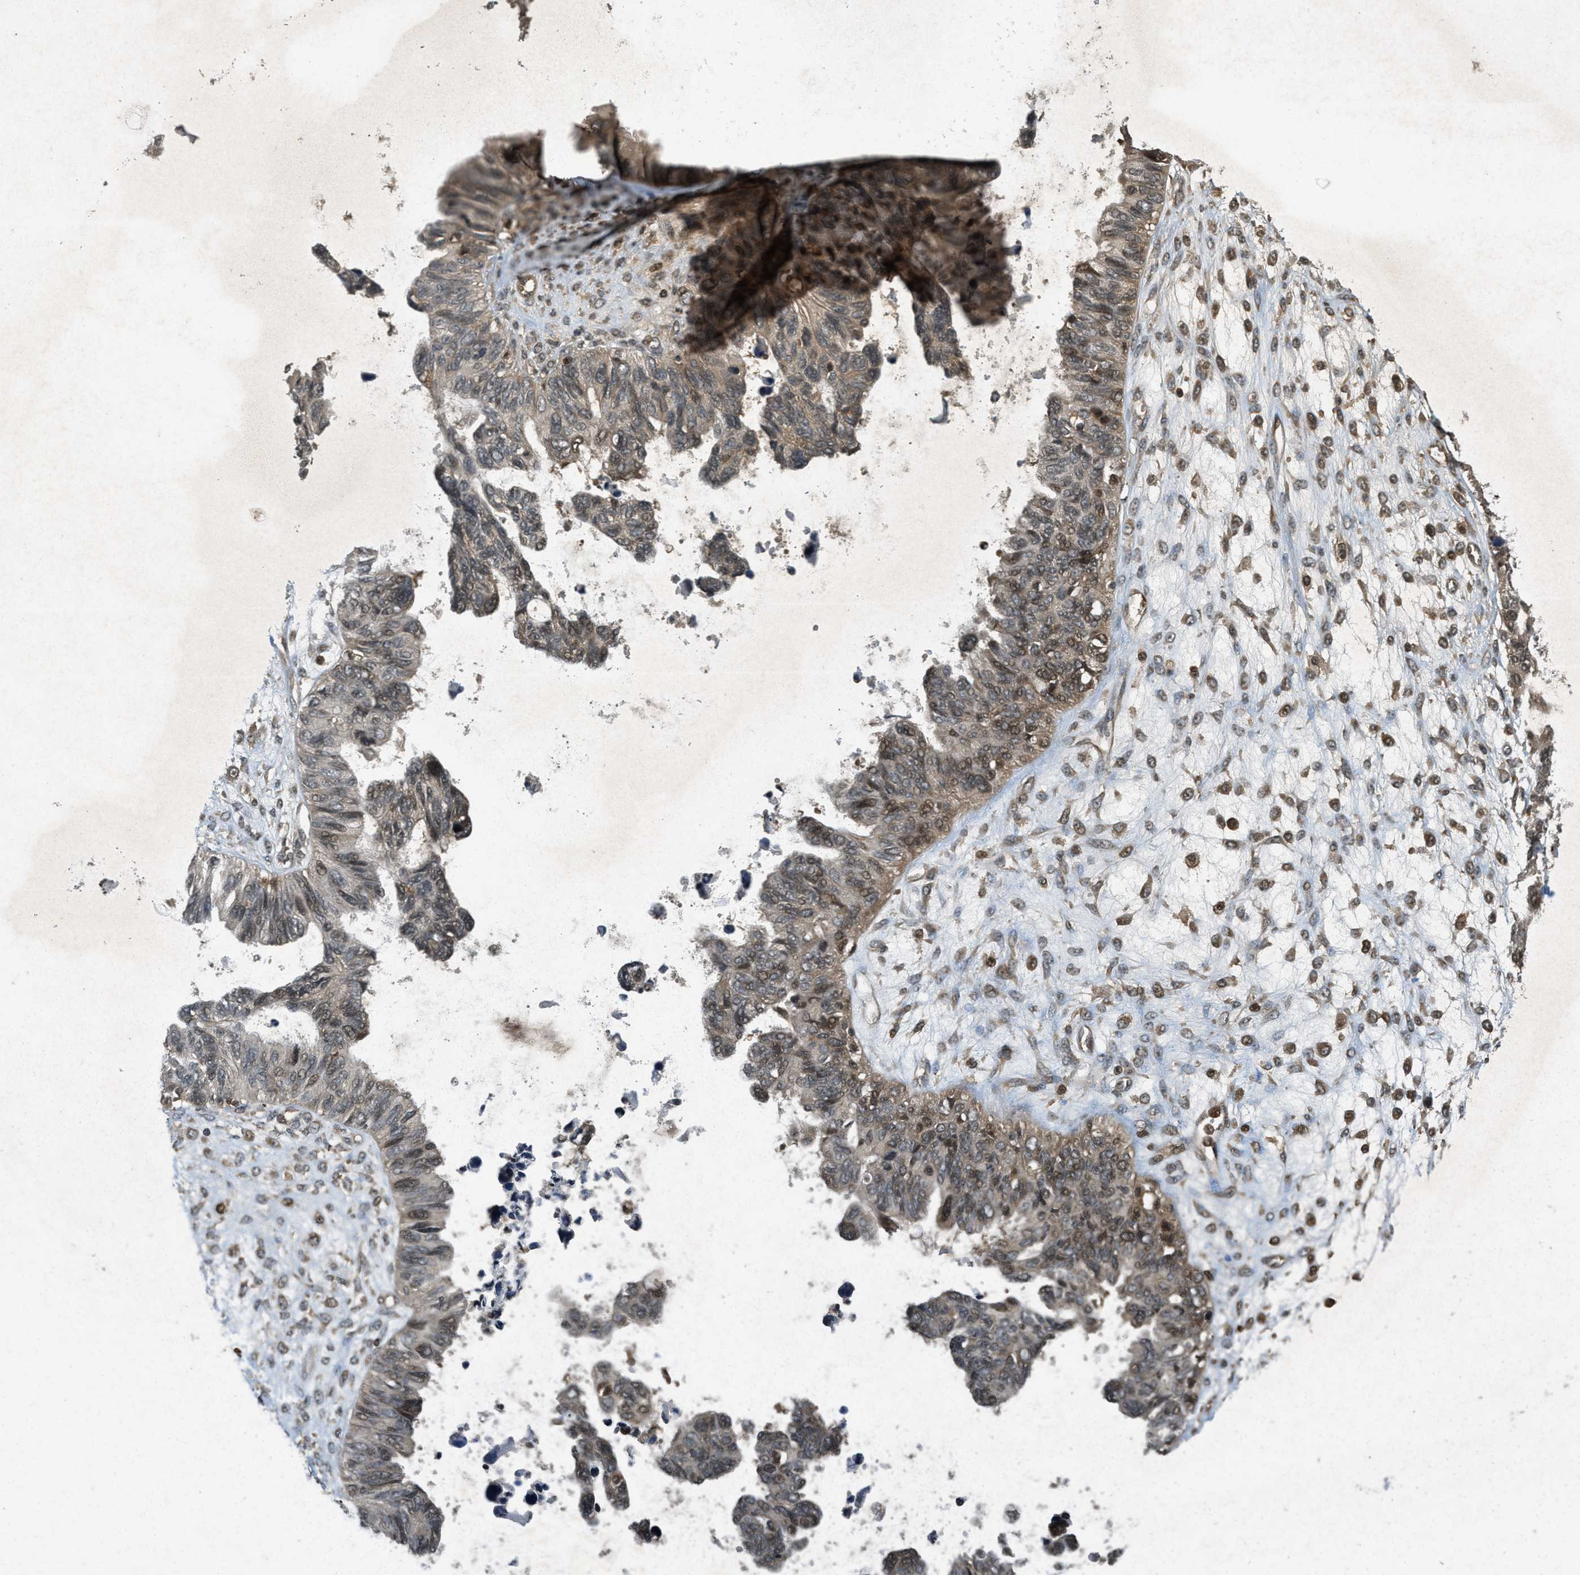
{"staining": {"intensity": "weak", "quantity": "25%-75%", "location": "cytoplasmic/membranous,nuclear"}, "tissue": "ovarian cancer", "cell_type": "Tumor cells", "image_type": "cancer", "snomed": [{"axis": "morphology", "description": "Cystadenocarcinoma, serous, NOS"}, {"axis": "topography", "description": "Ovary"}], "caption": "Immunohistochemical staining of ovarian serous cystadenocarcinoma demonstrates low levels of weak cytoplasmic/membranous and nuclear positivity in about 25%-75% of tumor cells. (Brightfield microscopy of DAB IHC at high magnification).", "gene": "ATG7", "patient": {"sex": "female", "age": 79}}